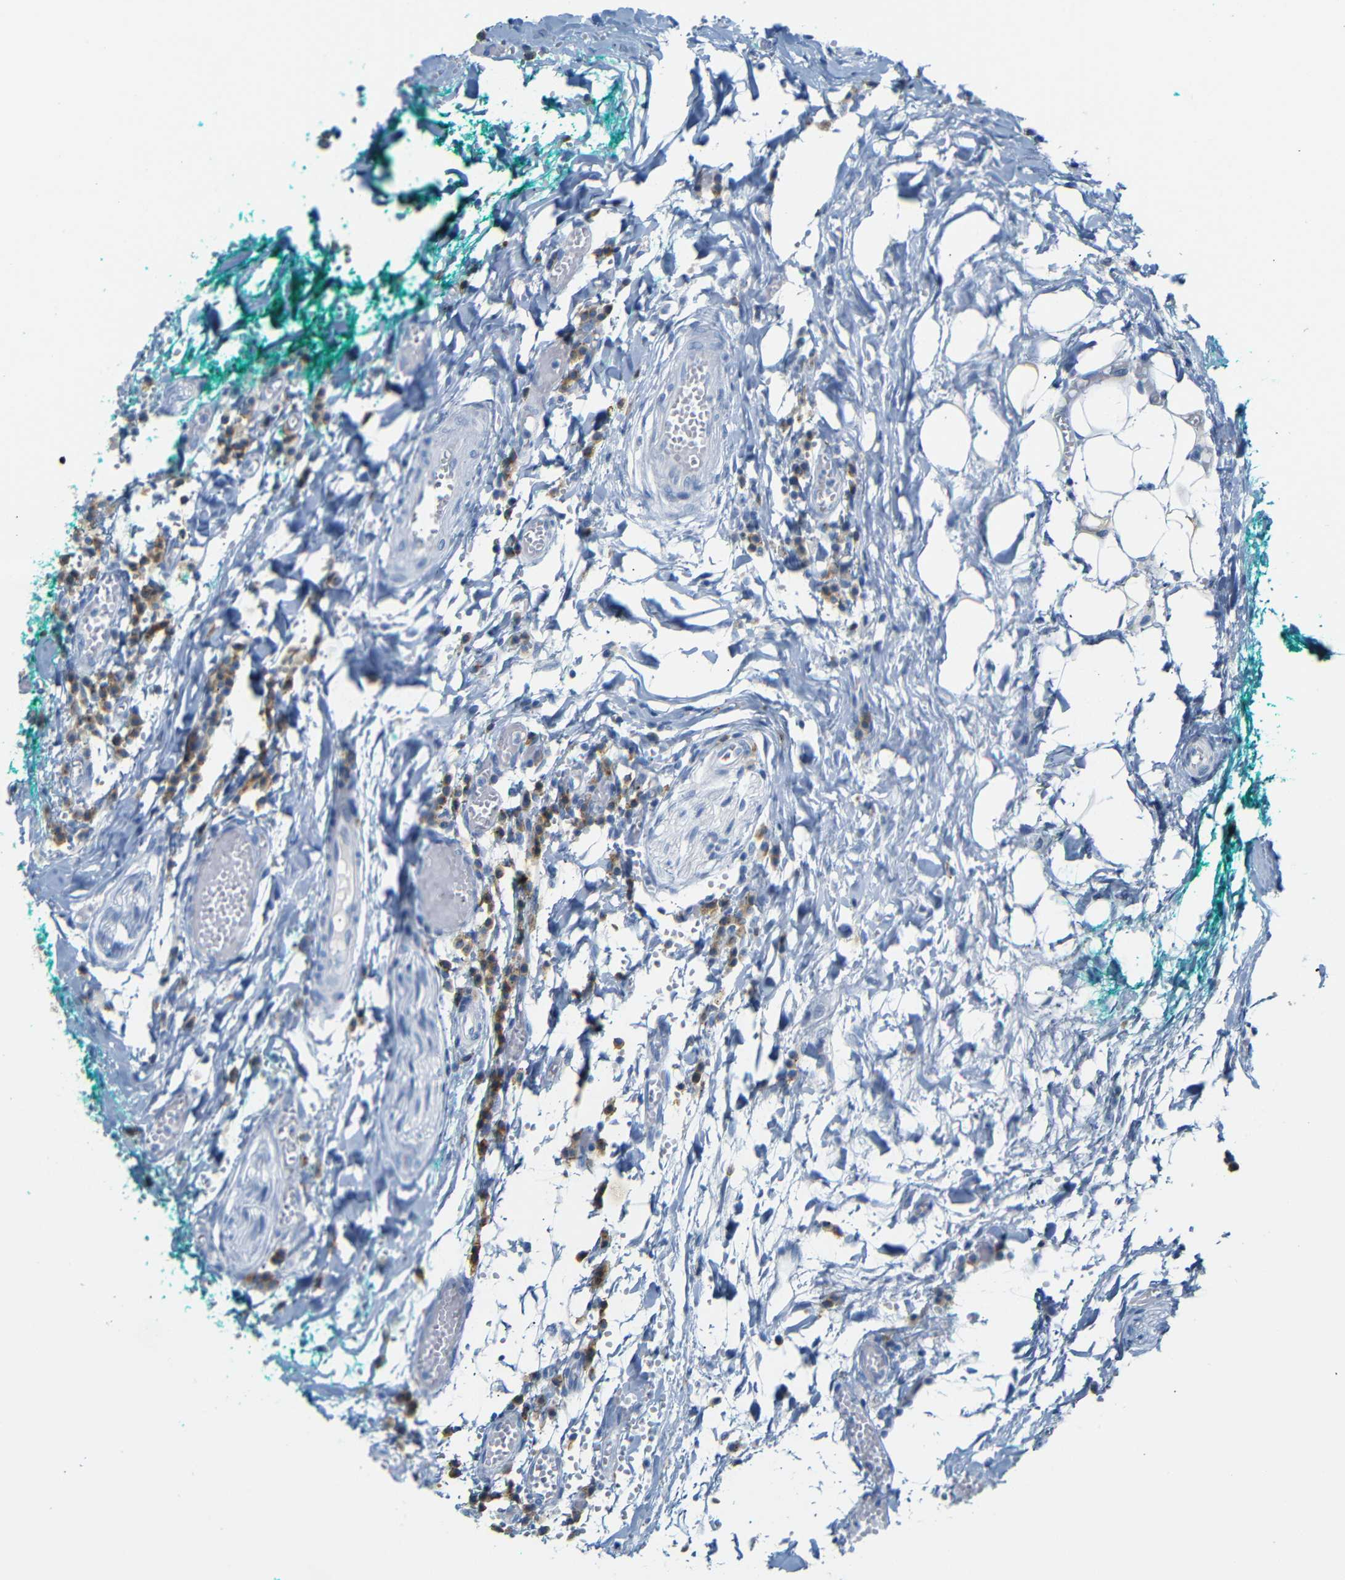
{"staining": {"intensity": "negative", "quantity": "none", "location": "none"}, "tissue": "head and neck cancer", "cell_type": "Tumor cells", "image_type": "cancer", "snomed": [{"axis": "morphology", "description": "Adenocarcinoma, NOS"}, {"axis": "topography", "description": "Salivary gland"}, {"axis": "topography", "description": "Head-Neck"}], "caption": "Photomicrograph shows no significant protein positivity in tumor cells of head and neck cancer.", "gene": "FCRL1", "patient": {"sex": "female", "age": 65}}